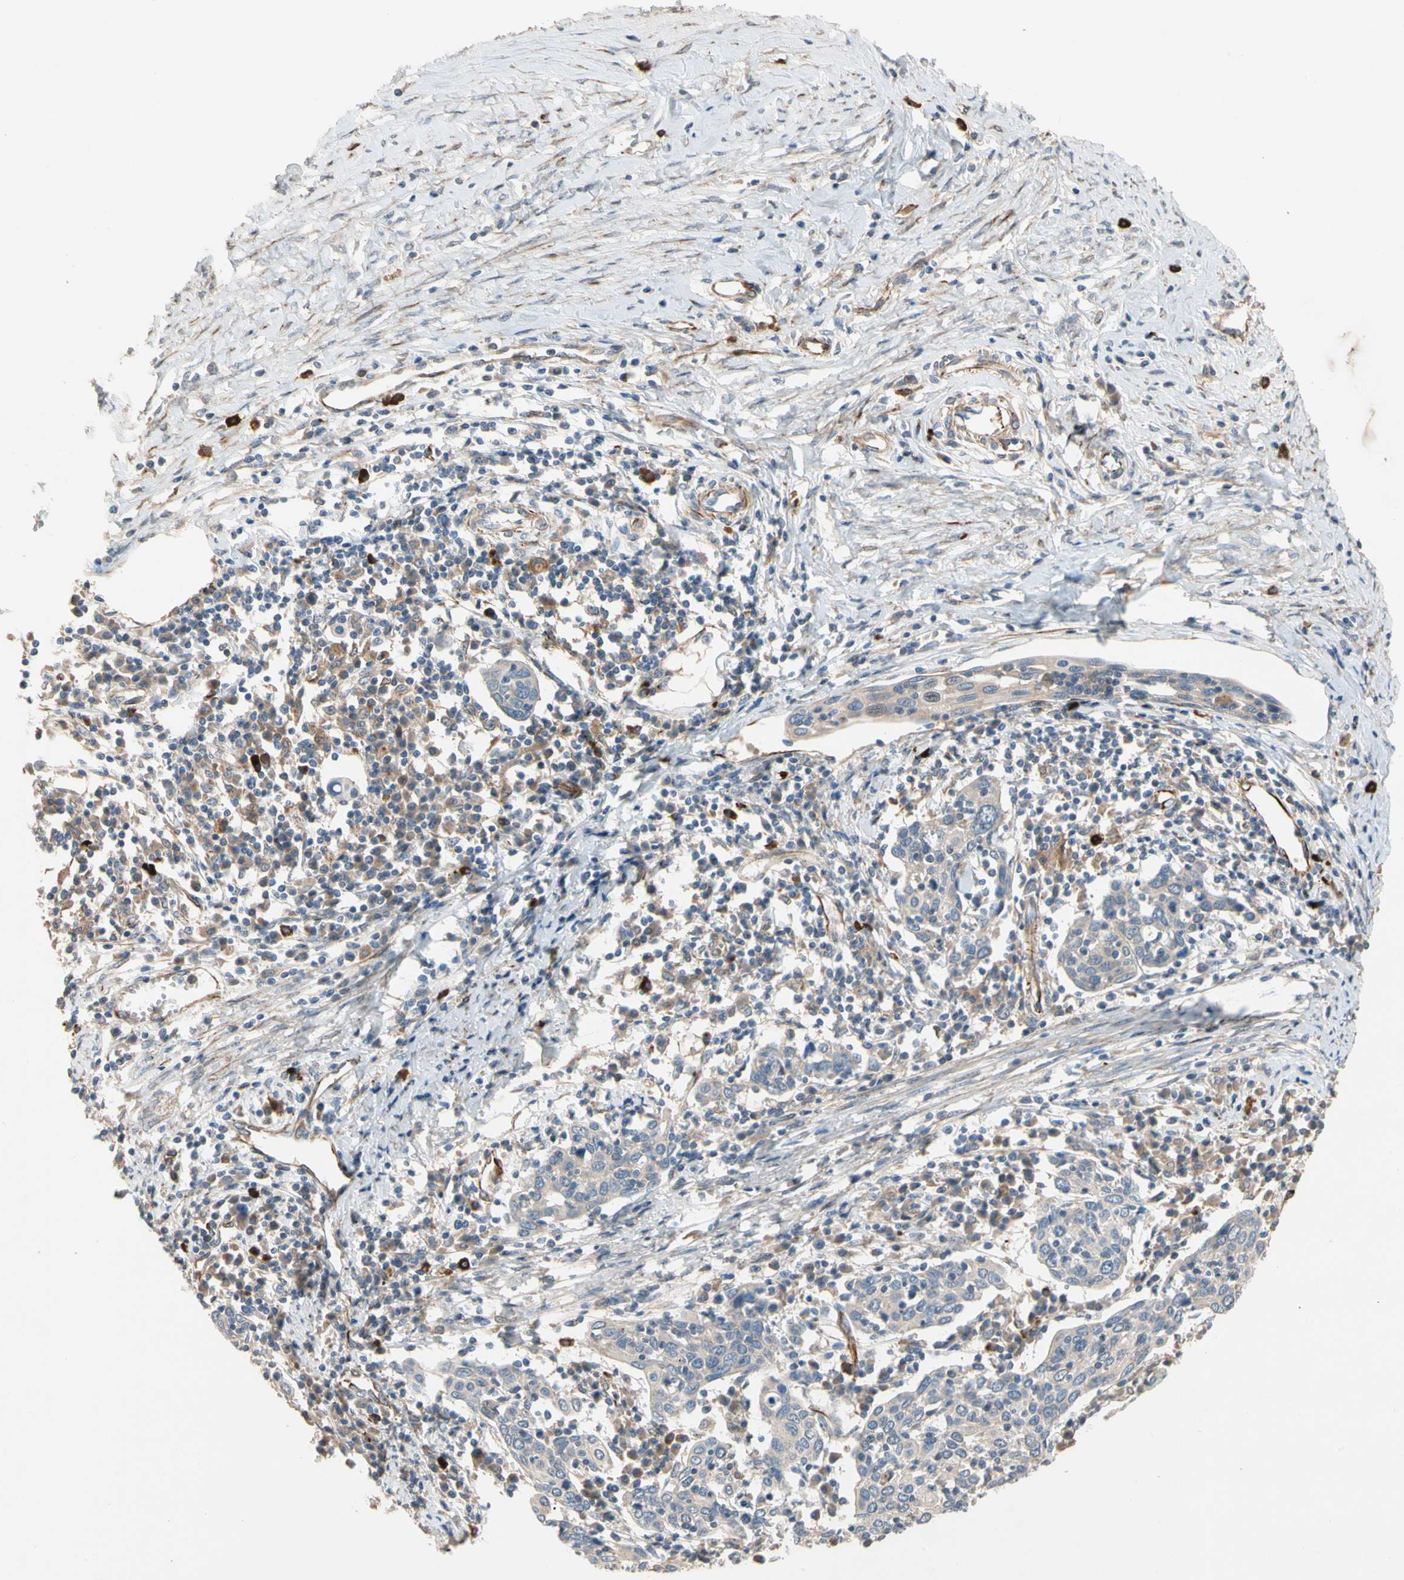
{"staining": {"intensity": "weak", "quantity": "<25%", "location": "cytoplasmic/membranous"}, "tissue": "cervical cancer", "cell_type": "Tumor cells", "image_type": "cancer", "snomed": [{"axis": "morphology", "description": "Squamous cell carcinoma, NOS"}, {"axis": "topography", "description": "Cervix"}], "caption": "A high-resolution histopathology image shows immunohistochemistry staining of cervical cancer (squamous cell carcinoma), which shows no significant expression in tumor cells.", "gene": "FGD6", "patient": {"sex": "female", "age": 40}}